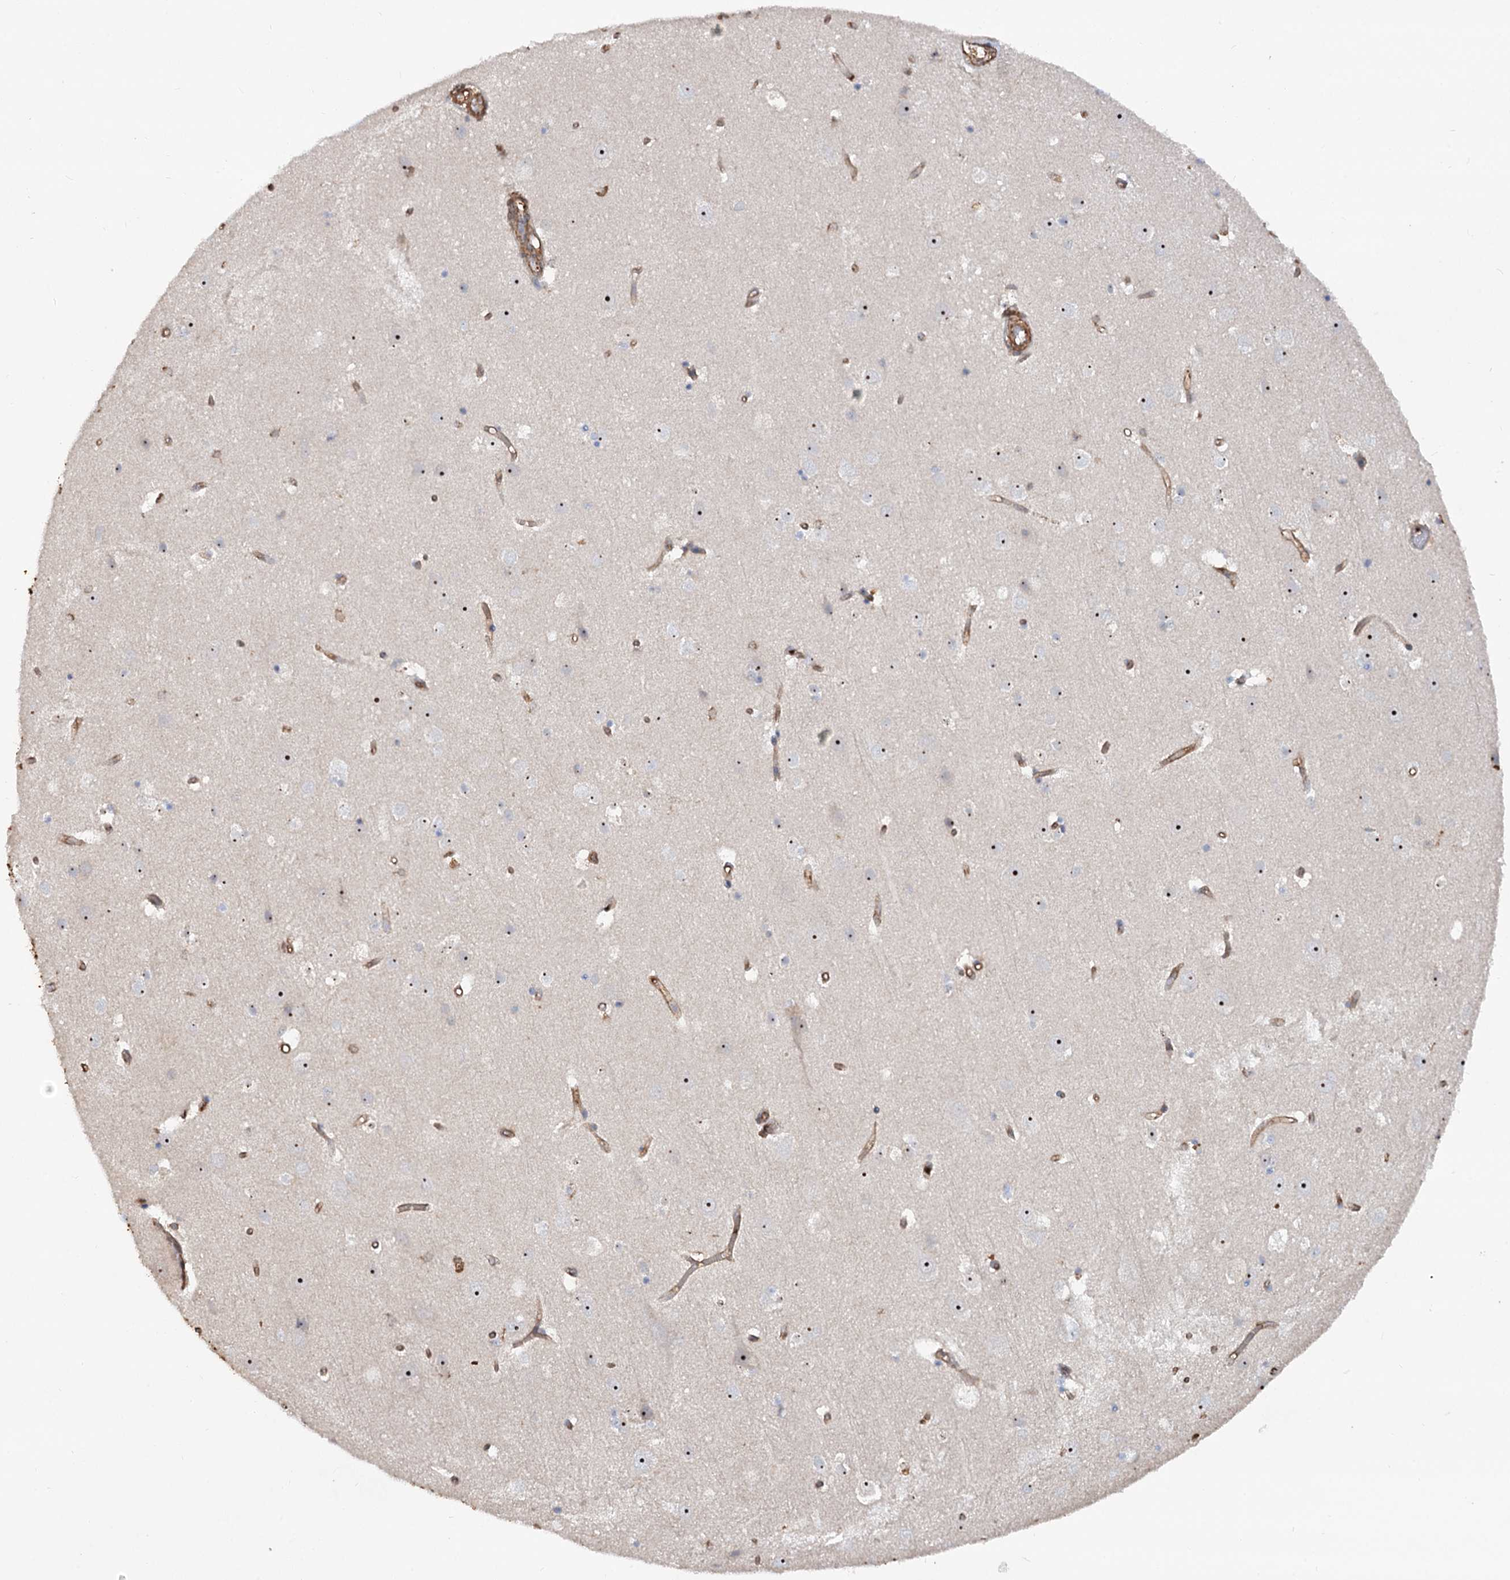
{"staining": {"intensity": "strong", "quantity": ">75%", "location": "cytoplasmic/membranous"}, "tissue": "cerebral cortex", "cell_type": "Endothelial cells", "image_type": "normal", "snomed": [{"axis": "morphology", "description": "Normal tissue, NOS"}, {"axis": "topography", "description": "Cerebral cortex"}], "caption": "A histopathology image showing strong cytoplasmic/membranous positivity in about >75% of endothelial cells in benign cerebral cortex, as visualized by brown immunohistochemical staining.", "gene": "WDR36", "patient": {"sex": "male", "age": 54}}